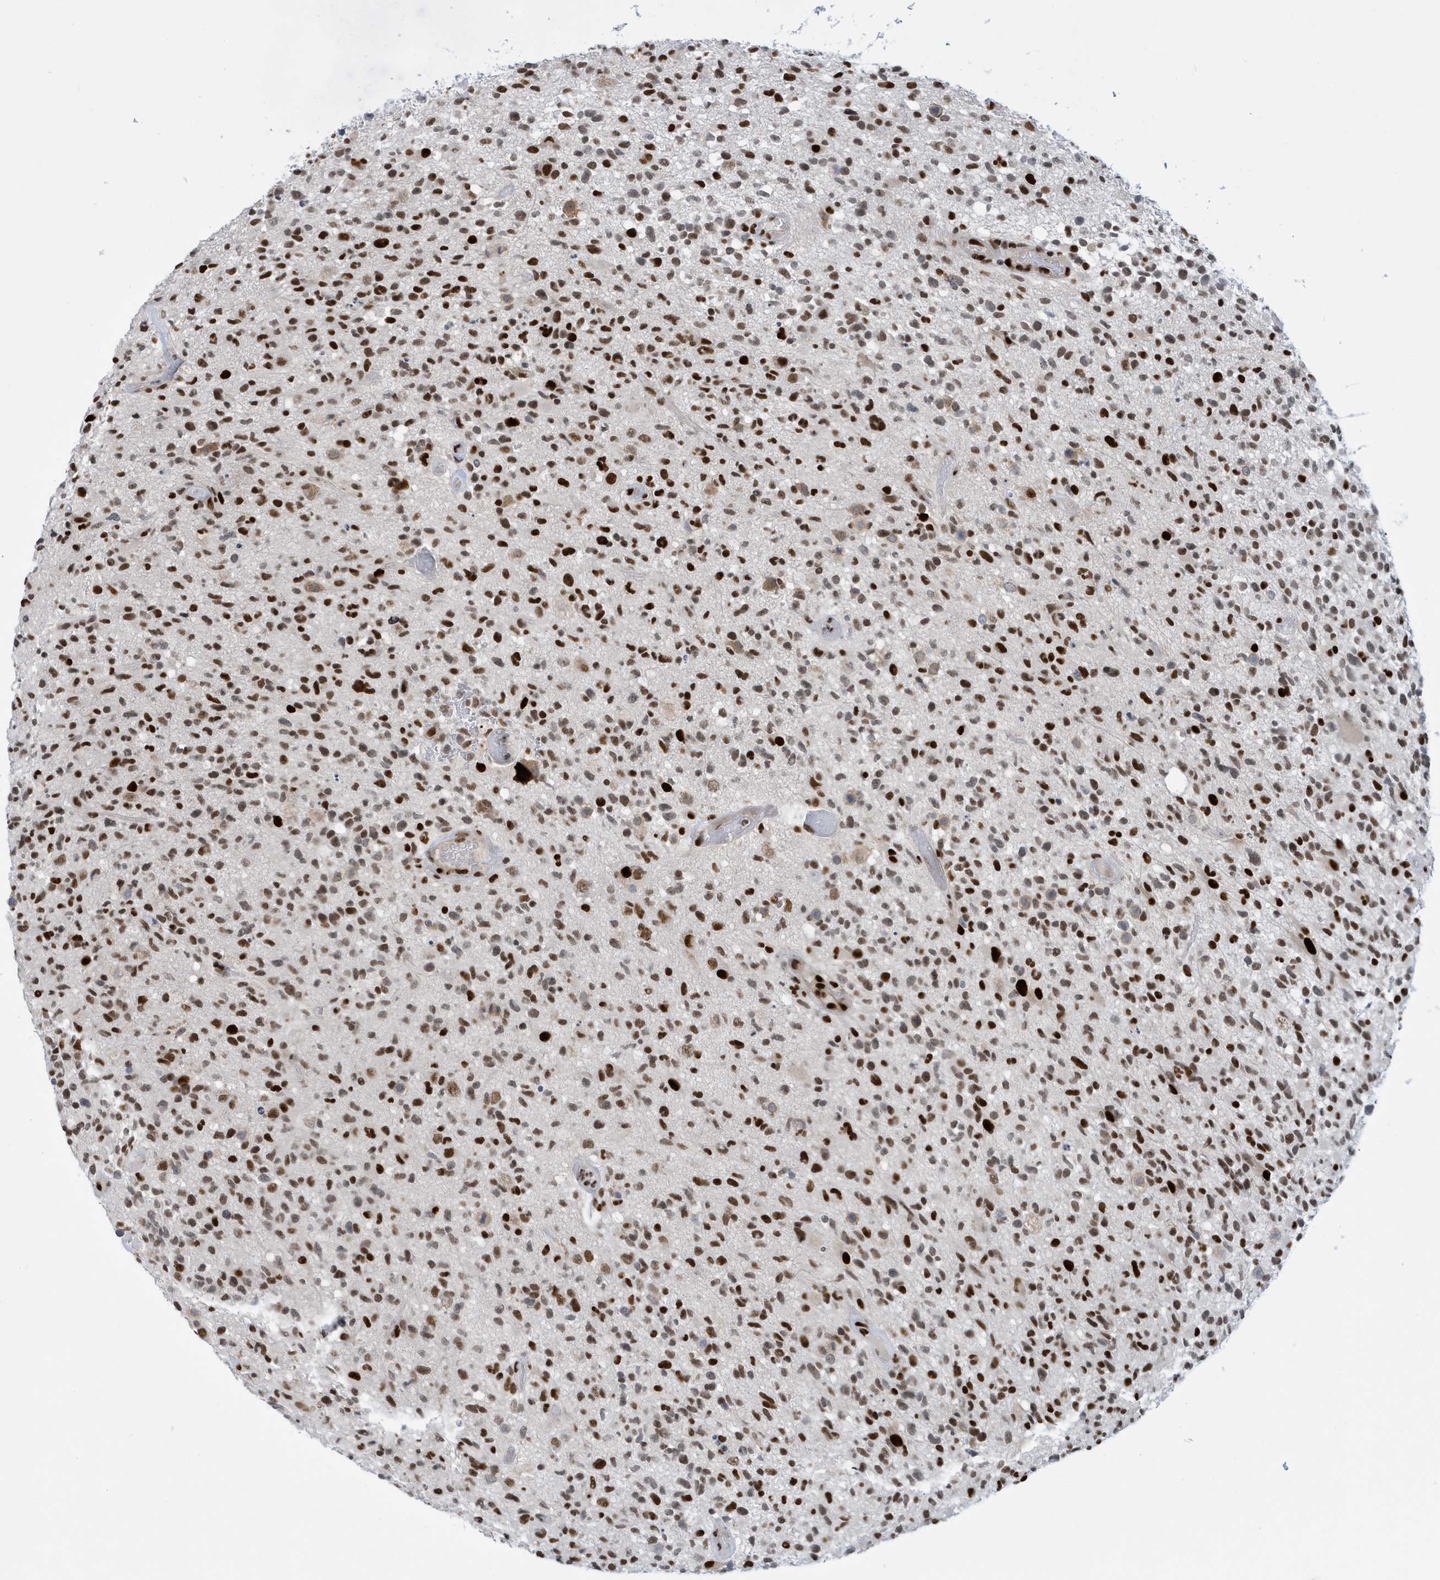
{"staining": {"intensity": "strong", "quantity": ">75%", "location": "nuclear"}, "tissue": "glioma", "cell_type": "Tumor cells", "image_type": "cancer", "snomed": [{"axis": "morphology", "description": "Glioma, malignant, High grade"}, {"axis": "morphology", "description": "Glioblastoma, NOS"}, {"axis": "topography", "description": "Brain"}], "caption": "A high-resolution photomicrograph shows immunohistochemistry staining of glioma, which demonstrates strong nuclear staining in approximately >75% of tumor cells. The staining was performed using DAB (3,3'-diaminobenzidine), with brown indicating positive protein expression. Nuclei are stained blue with hematoxylin.", "gene": "PCYT1A", "patient": {"sex": "male", "age": 60}}